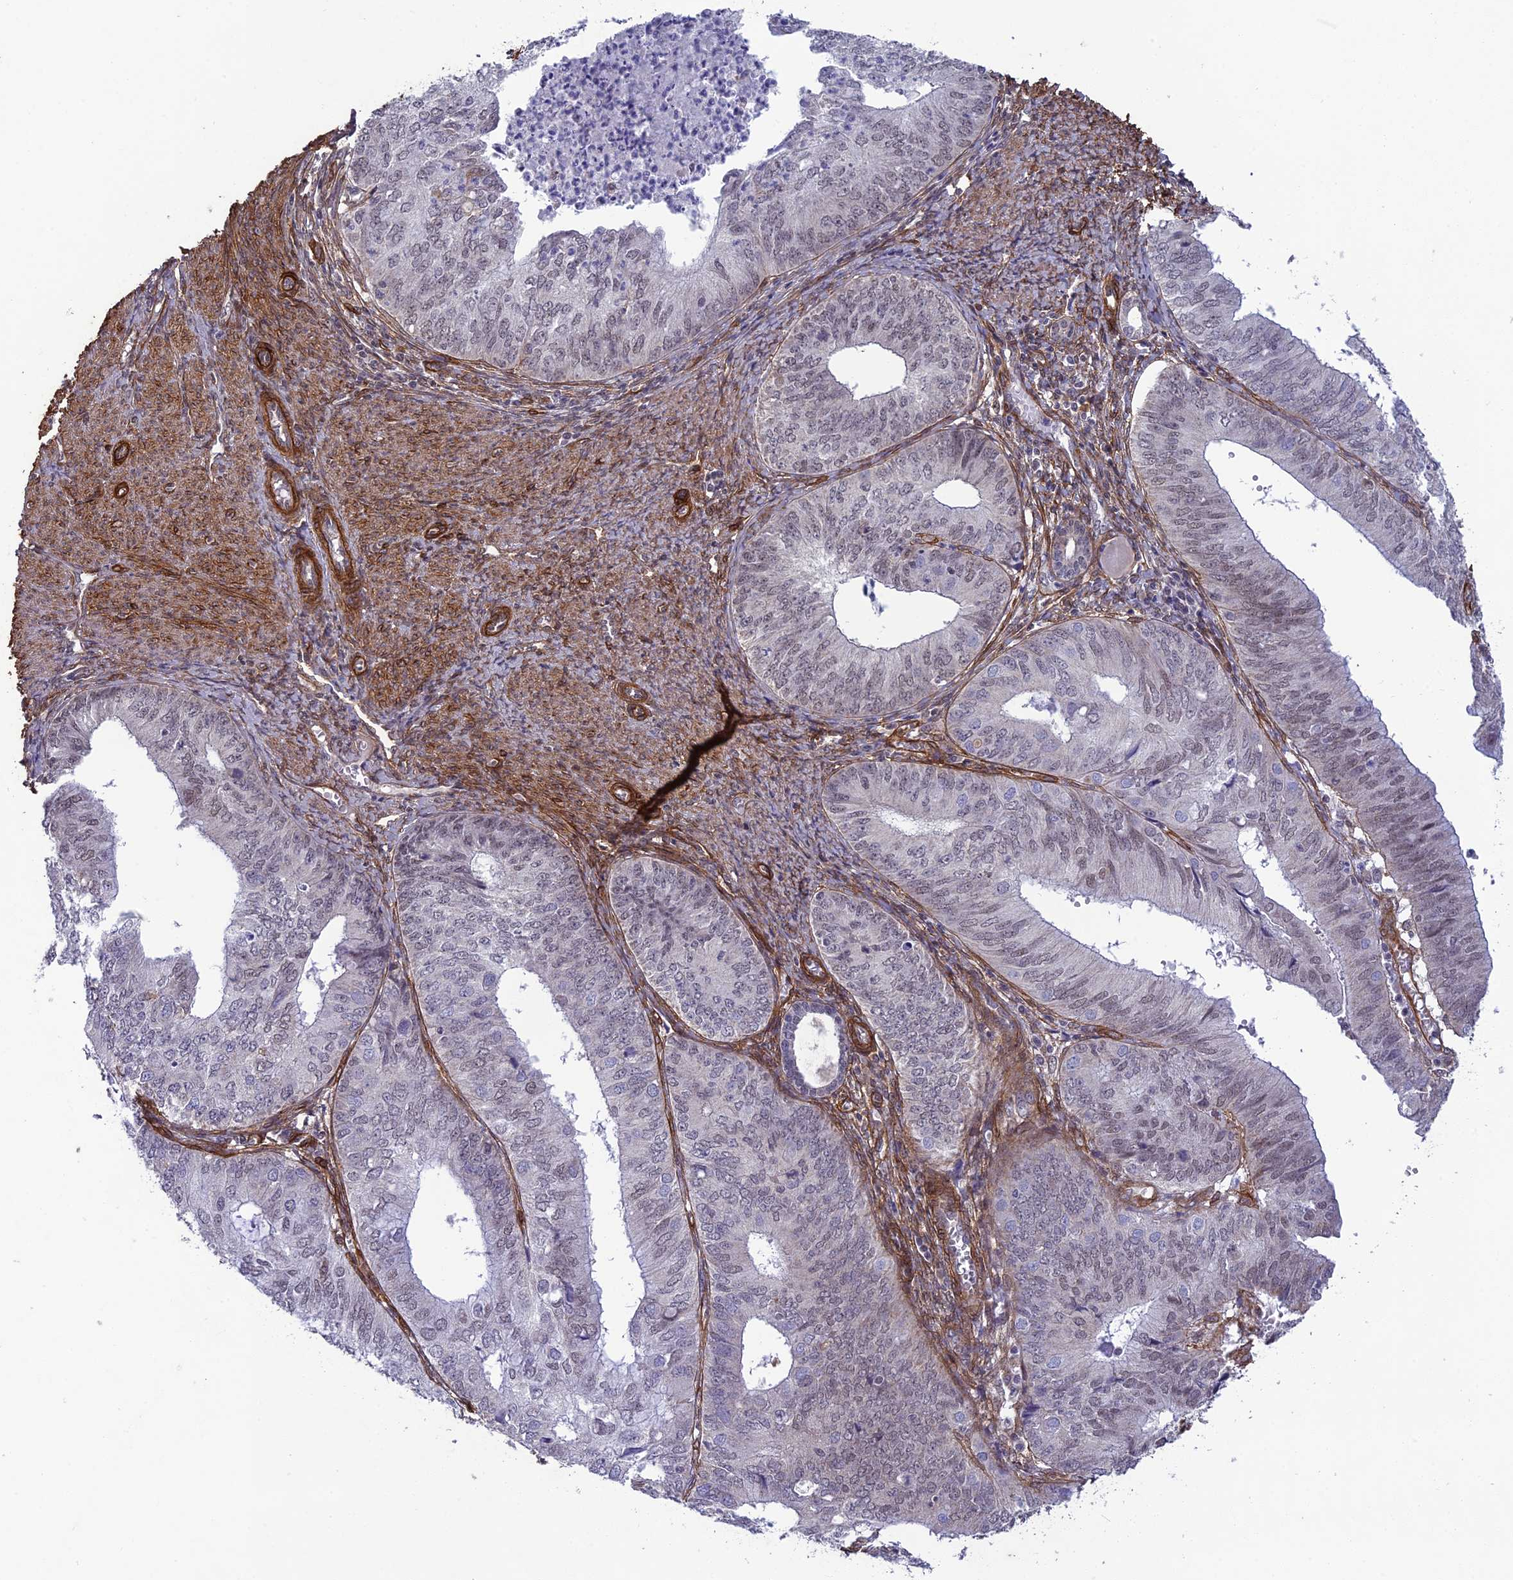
{"staining": {"intensity": "negative", "quantity": "none", "location": "none"}, "tissue": "endometrial cancer", "cell_type": "Tumor cells", "image_type": "cancer", "snomed": [{"axis": "morphology", "description": "Adenocarcinoma, NOS"}, {"axis": "topography", "description": "Endometrium"}], "caption": "This is an immunohistochemistry image of human endometrial adenocarcinoma. There is no staining in tumor cells.", "gene": "TNS1", "patient": {"sex": "female", "age": 68}}